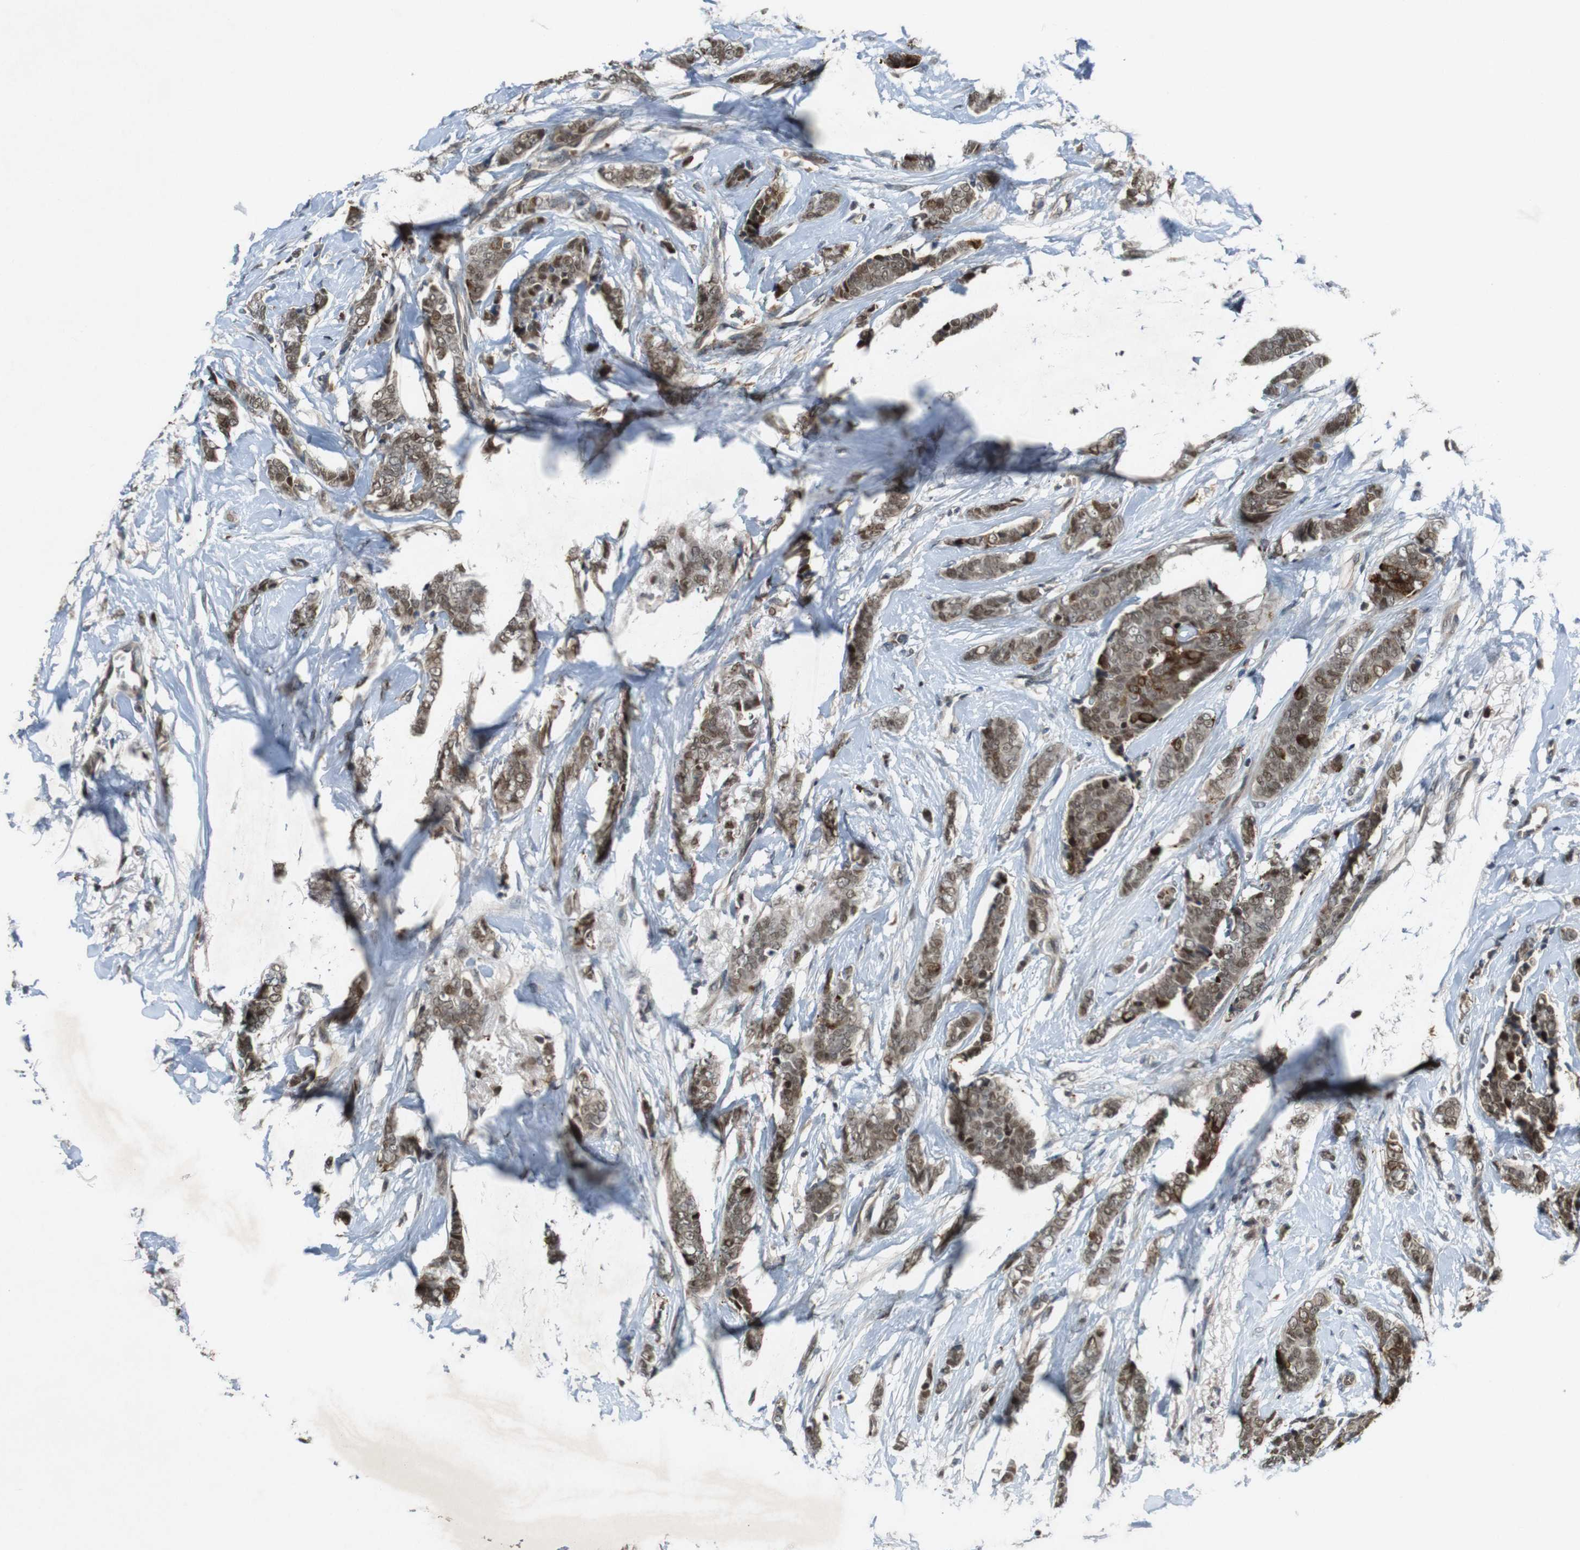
{"staining": {"intensity": "moderate", "quantity": ">75%", "location": "cytoplasmic/membranous,nuclear"}, "tissue": "breast cancer", "cell_type": "Tumor cells", "image_type": "cancer", "snomed": [{"axis": "morphology", "description": "Lobular carcinoma"}, {"axis": "topography", "description": "Skin"}, {"axis": "topography", "description": "Breast"}], "caption": "A high-resolution micrograph shows immunohistochemistry staining of breast cancer (lobular carcinoma), which reveals moderate cytoplasmic/membranous and nuclear staining in approximately >75% of tumor cells. Ihc stains the protein in brown and the nuclei are stained blue.", "gene": "MAPKAPK5", "patient": {"sex": "female", "age": 46}}